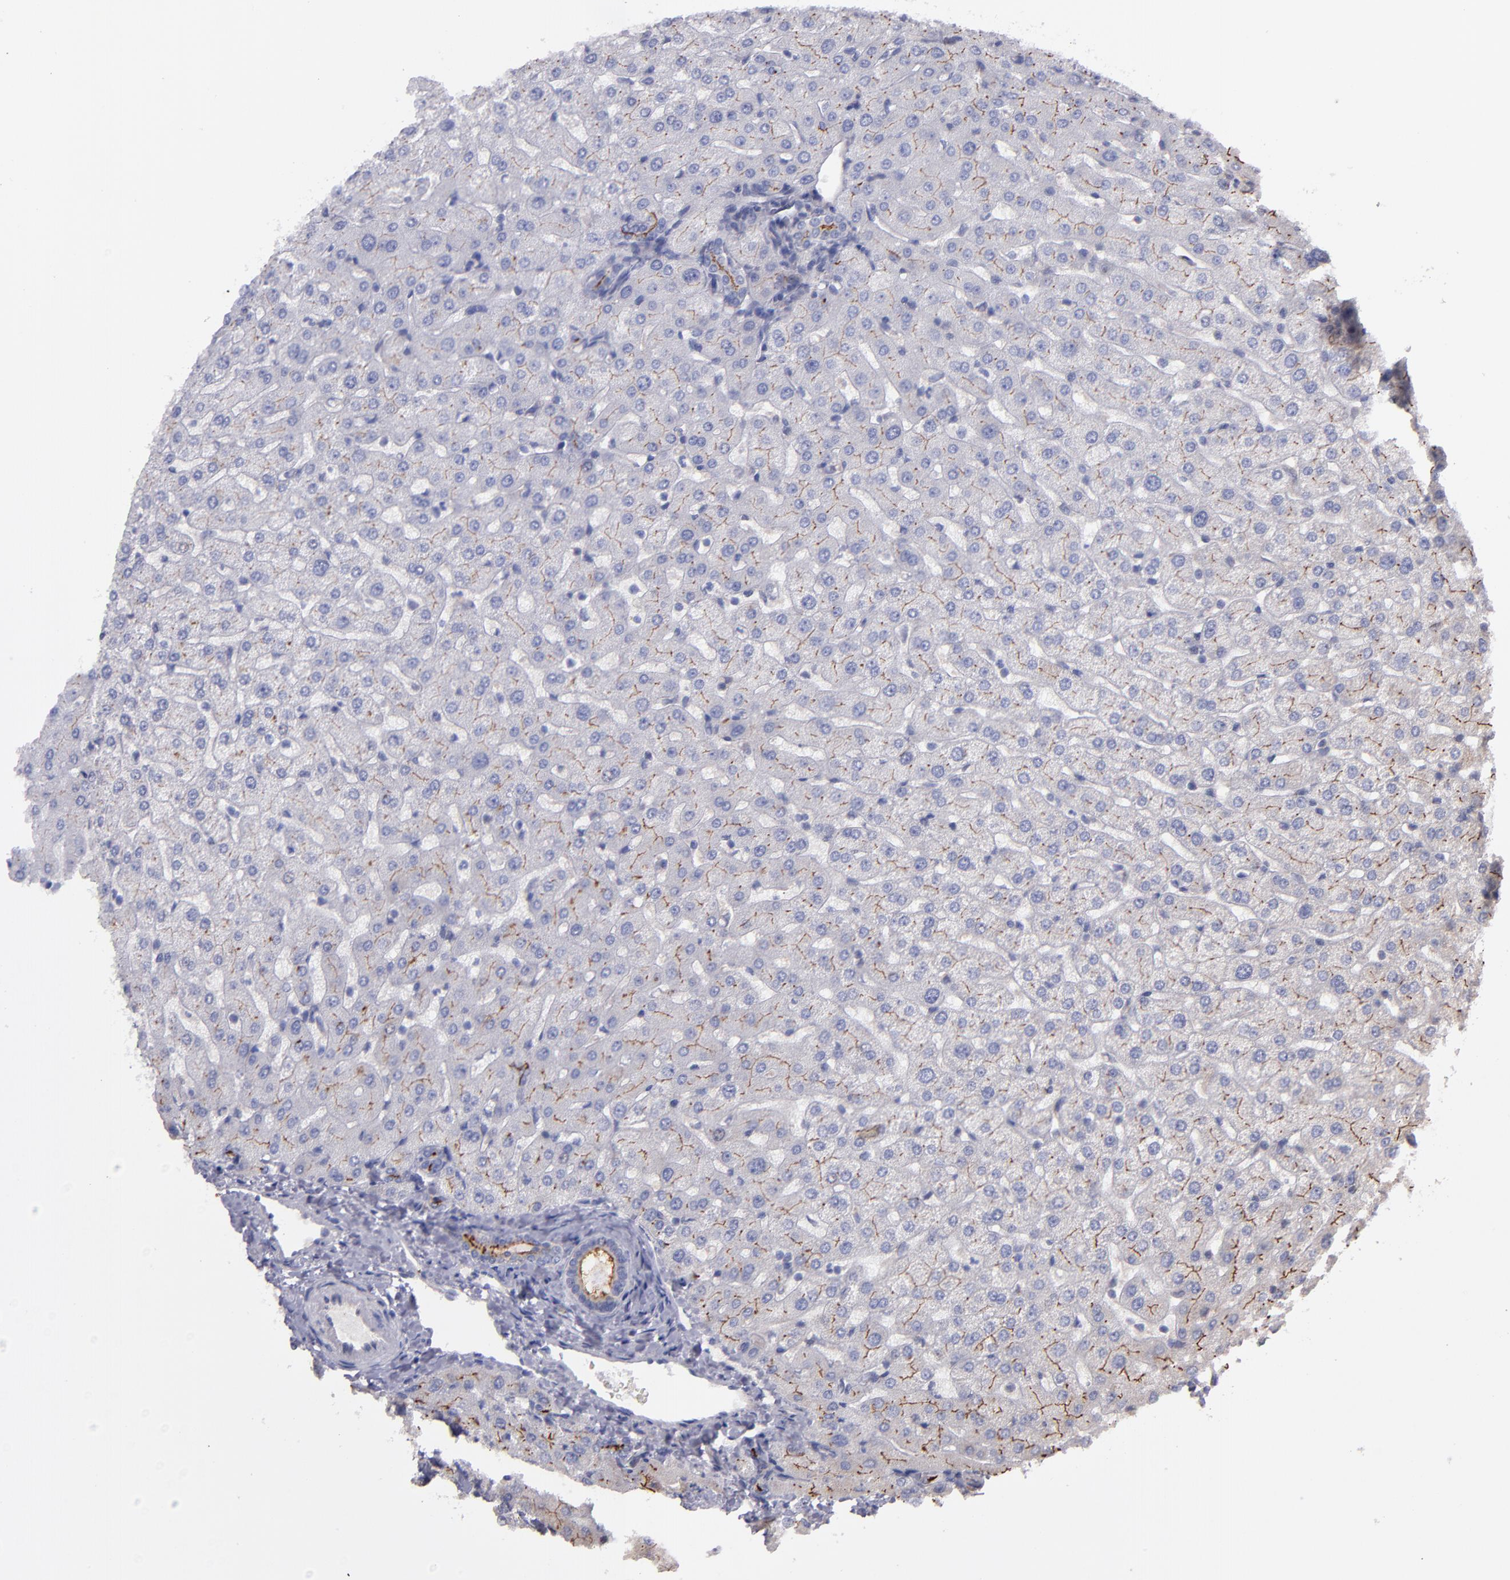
{"staining": {"intensity": "moderate", "quantity": ">75%", "location": "cytoplasmic/membranous"}, "tissue": "liver", "cell_type": "Cholangiocytes", "image_type": "normal", "snomed": [{"axis": "morphology", "description": "Normal tissue, NOS"}, {"axis": "morphology", "description": "Fibrosis, NOS"}, {"axis": "topography", "description": "Liver"}], "caption": "Immunohistochemical staining of normal liver shows moderate cytoplasmic/membranous protein positivity in approximately >75% of cholangiocytes. The staining was performed using DAB (3,3'-diaminobenzidine) to visualize the protein expression in brown, while the nuclei were stained in blue with hematoxylin (Magnification: 20x).", "gene": "IFIH1", "patient": {"sex": "female", "age": 29}}